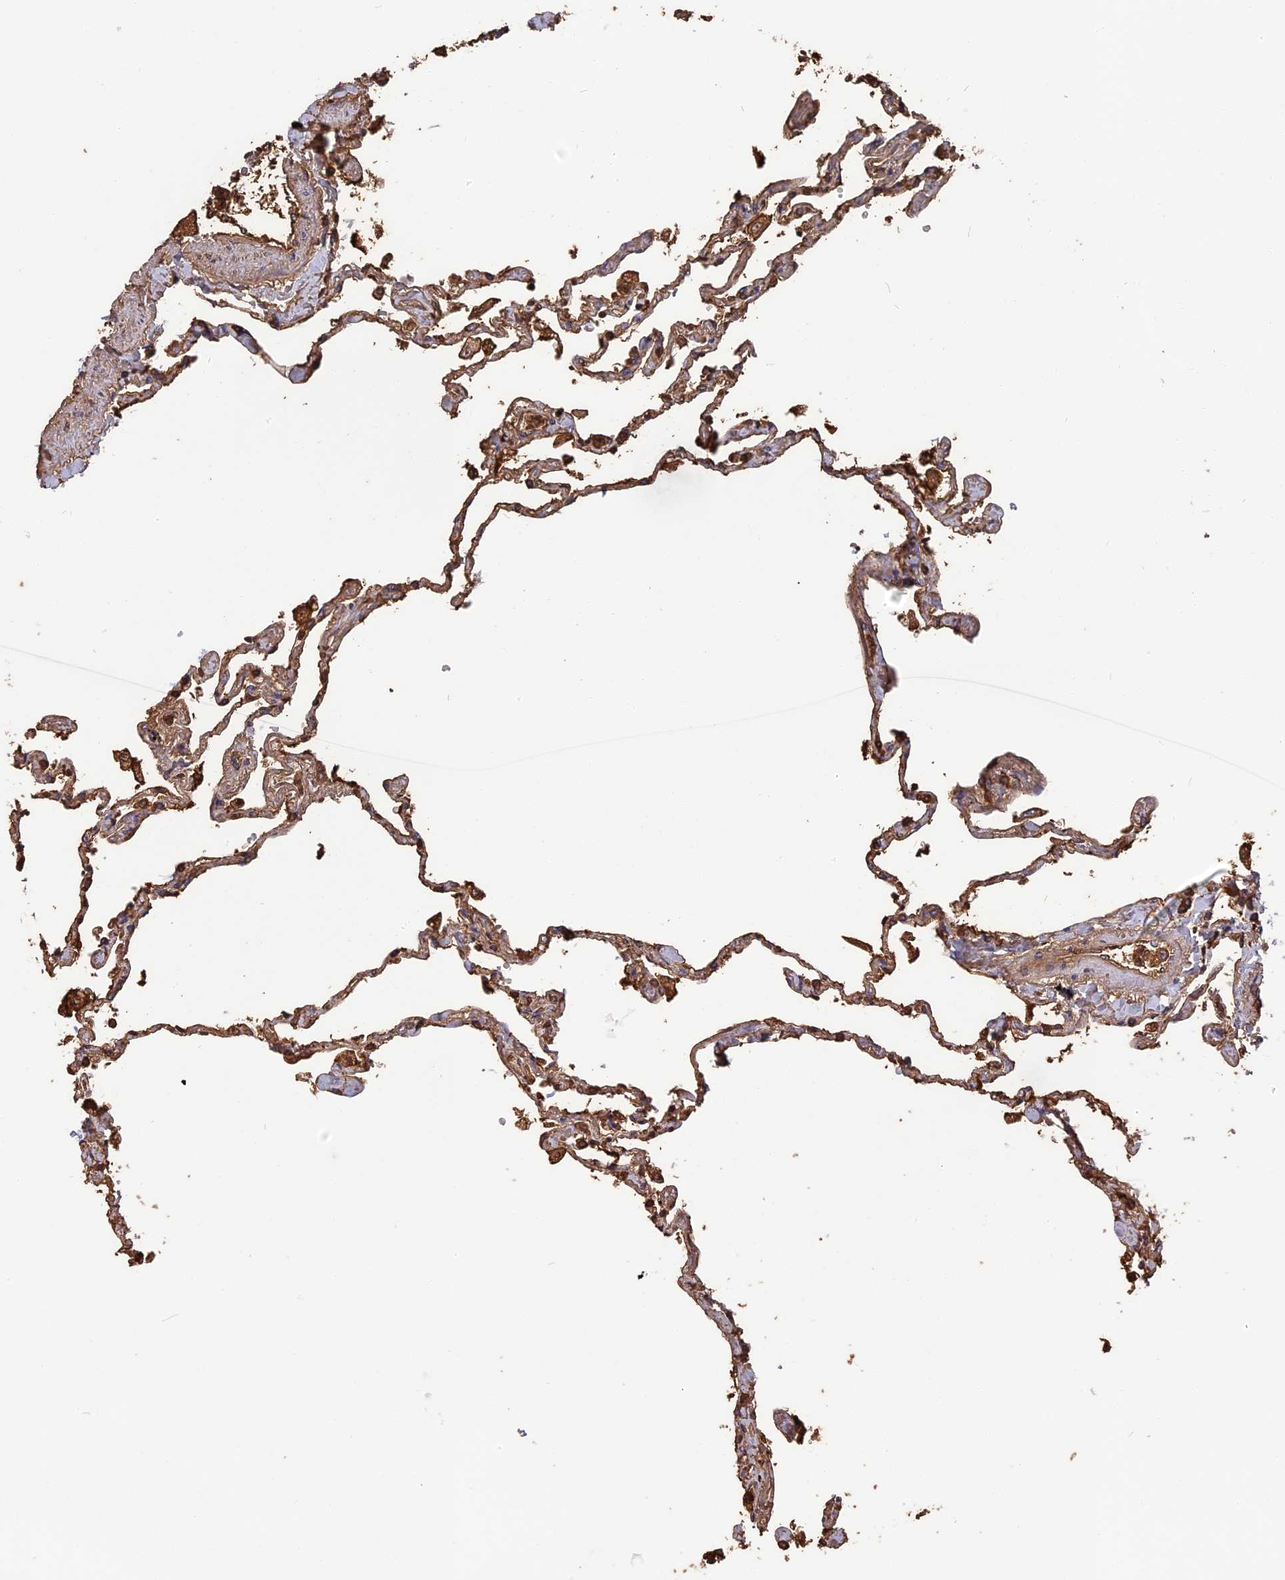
{"staining": {"intensity": "strong", "quantity": "25%-75%", "location": "cytoplasmic/membranous"}, "tissue": "lung", "cell_type": "Alveolar cells", "image_type": "normal", "snomed": [{"axis": "morphology", "description": "Normal tissue, NOS"}, {"axis": "topography", "description": "Lung"}], "caption": "Immunohistochemistry image of benign lung: human lung stained using immunohistochemistry reveals high levels of strong protein expression localized specifically in the cytoplasmic/membranous of alveolar cells, appearing as a cytoplasmic/membranous brown color.", "gene": "ERMAP", "patient": {"sex": "female", "age": 67}}